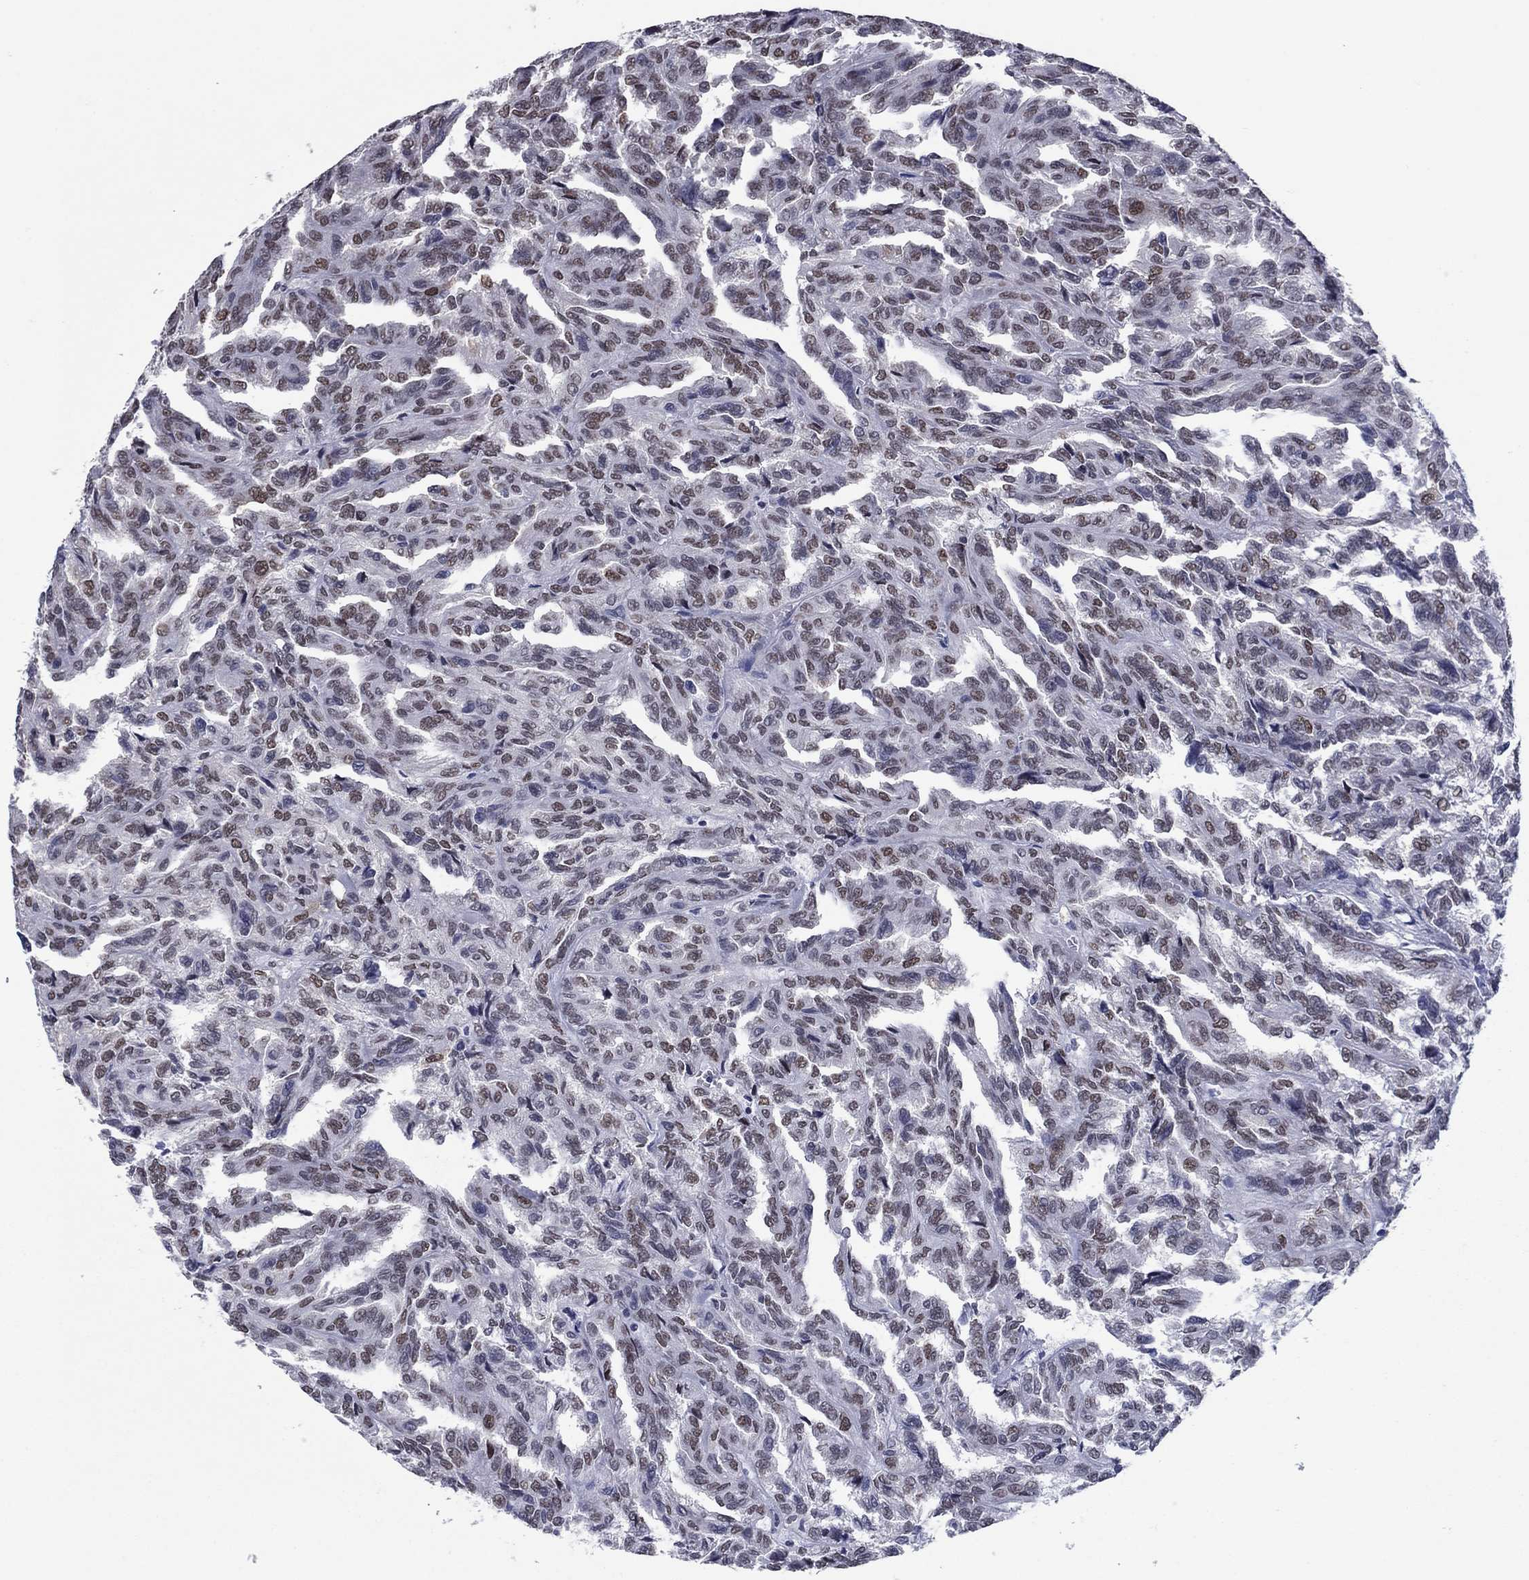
{"staining": {"intensity": "weak", "quantity": "25%-75%", "location": "nuclear"}, "tissue": "renal cancer", "cell_type": "Tumor cells", "image_type": "cancer", "snomed": [{"axis": "morphology", "description": "Adenocarcinoma, NOS"}, {"axis": "topography", "description": "Kidney"}], "caption": "Immunohistochemistry (IHC) image of neoplastic tissue: human renal adenocarcinoma stained using IHC reveals low levels of weak protein expression localized specifically in the nuclear of tumor cells, appearing as a nuclear brown color.", "gene": "TYMS", "patient": {"sex": "male", "age": 79}}